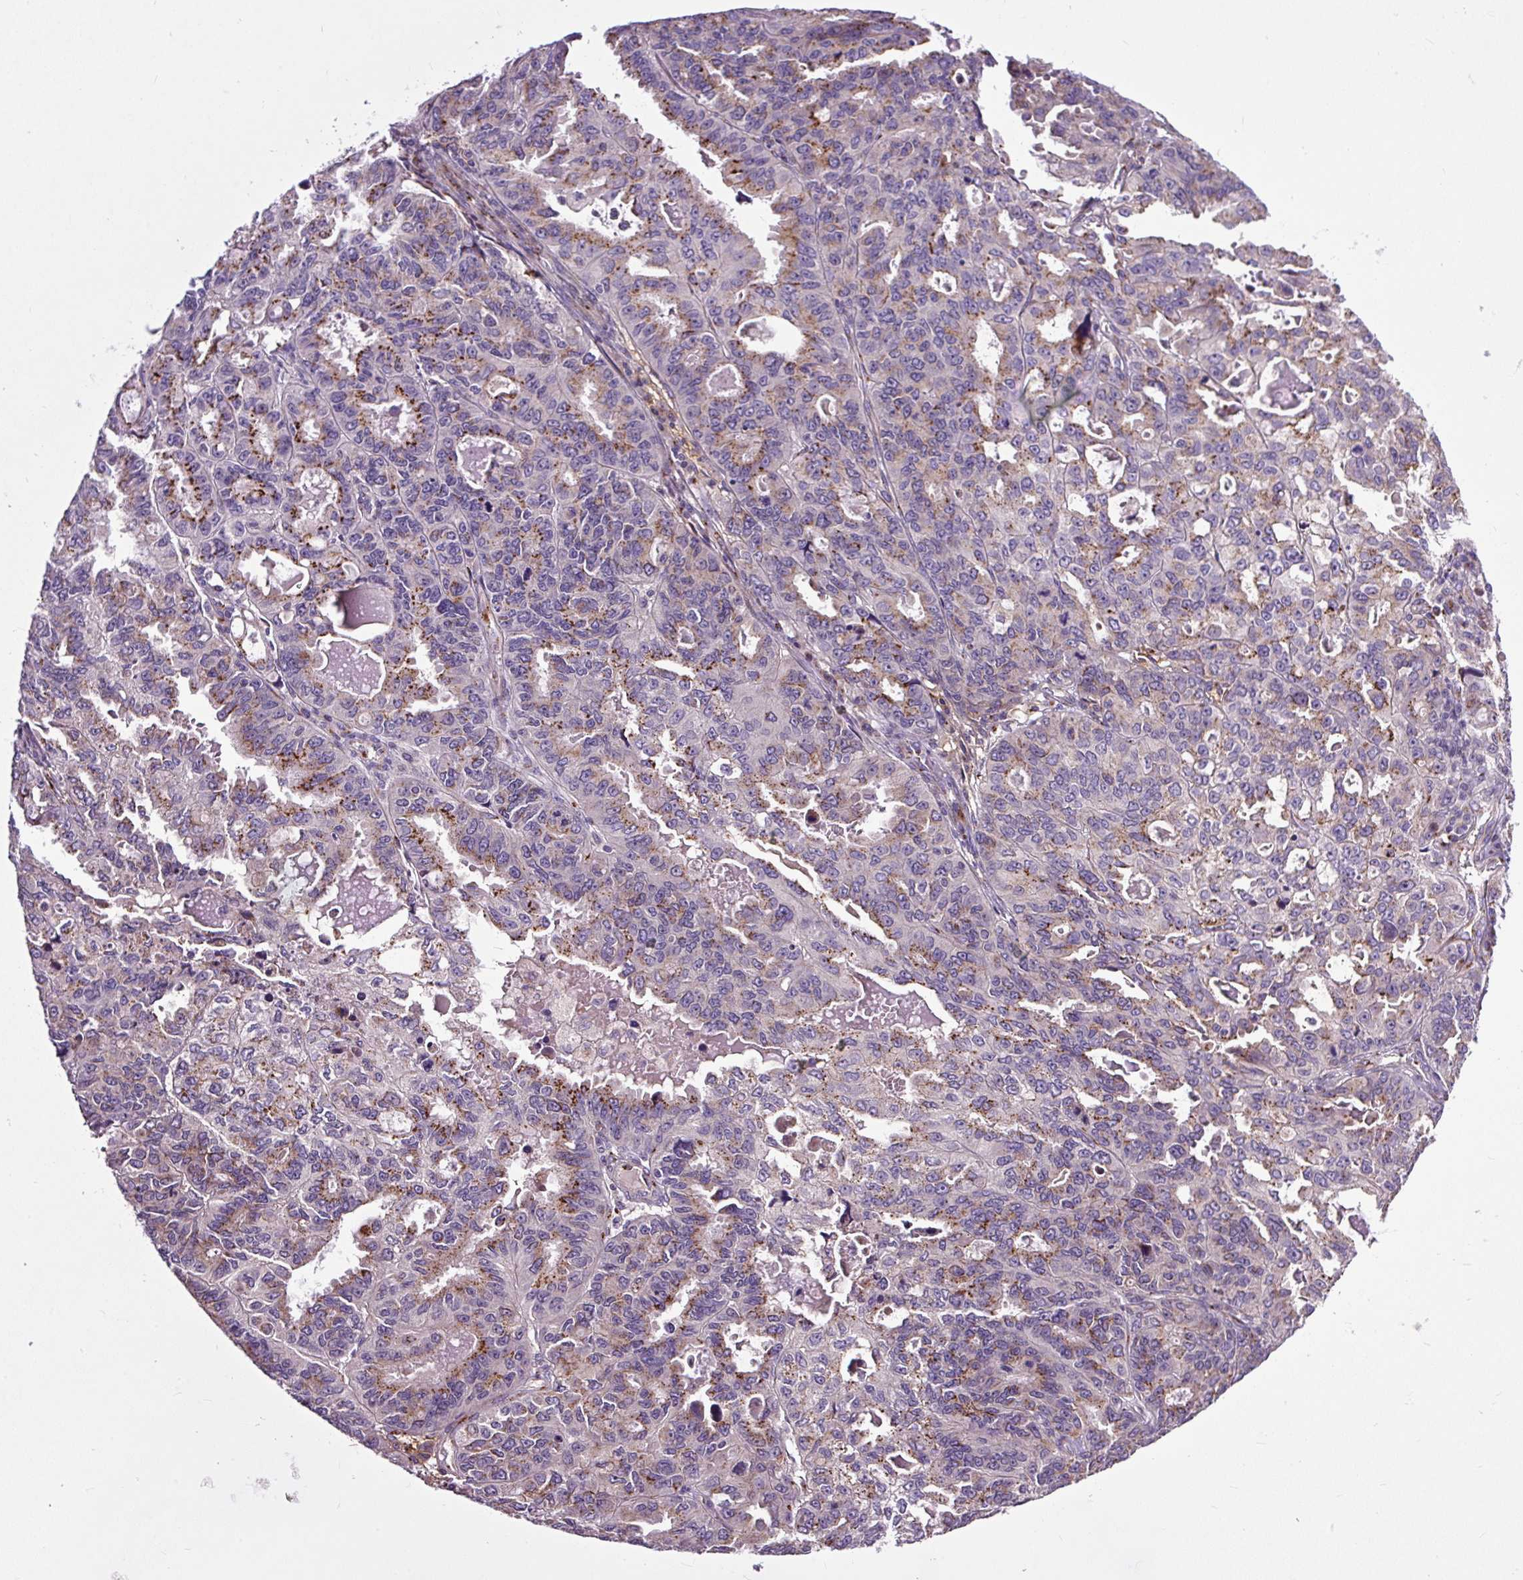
{"staining": {"intensity": "strong", "quantity": "<25%", "location": "cytoplasmic/membranous"}, "tissue": "endometrial cancer", "cell_type": "Tumor cells", "image_type": "cancer", "snomed": [{"axis": "morphology", "description": "Adenocarcinoma, NOS"}, {"axis": "topography", "description": "Uterus"}], "caption": "Protein expression analysis of endometrial cancer reveals strong cytoplasmic/membranous expression in about <25% of tumor cells. Using DAB (brown) and hematoxylin (blue) stains, captured at high magnification using brightfield microscopy.", "gene": "MSMP", "patient": {"sex": "female", "age": 79}}